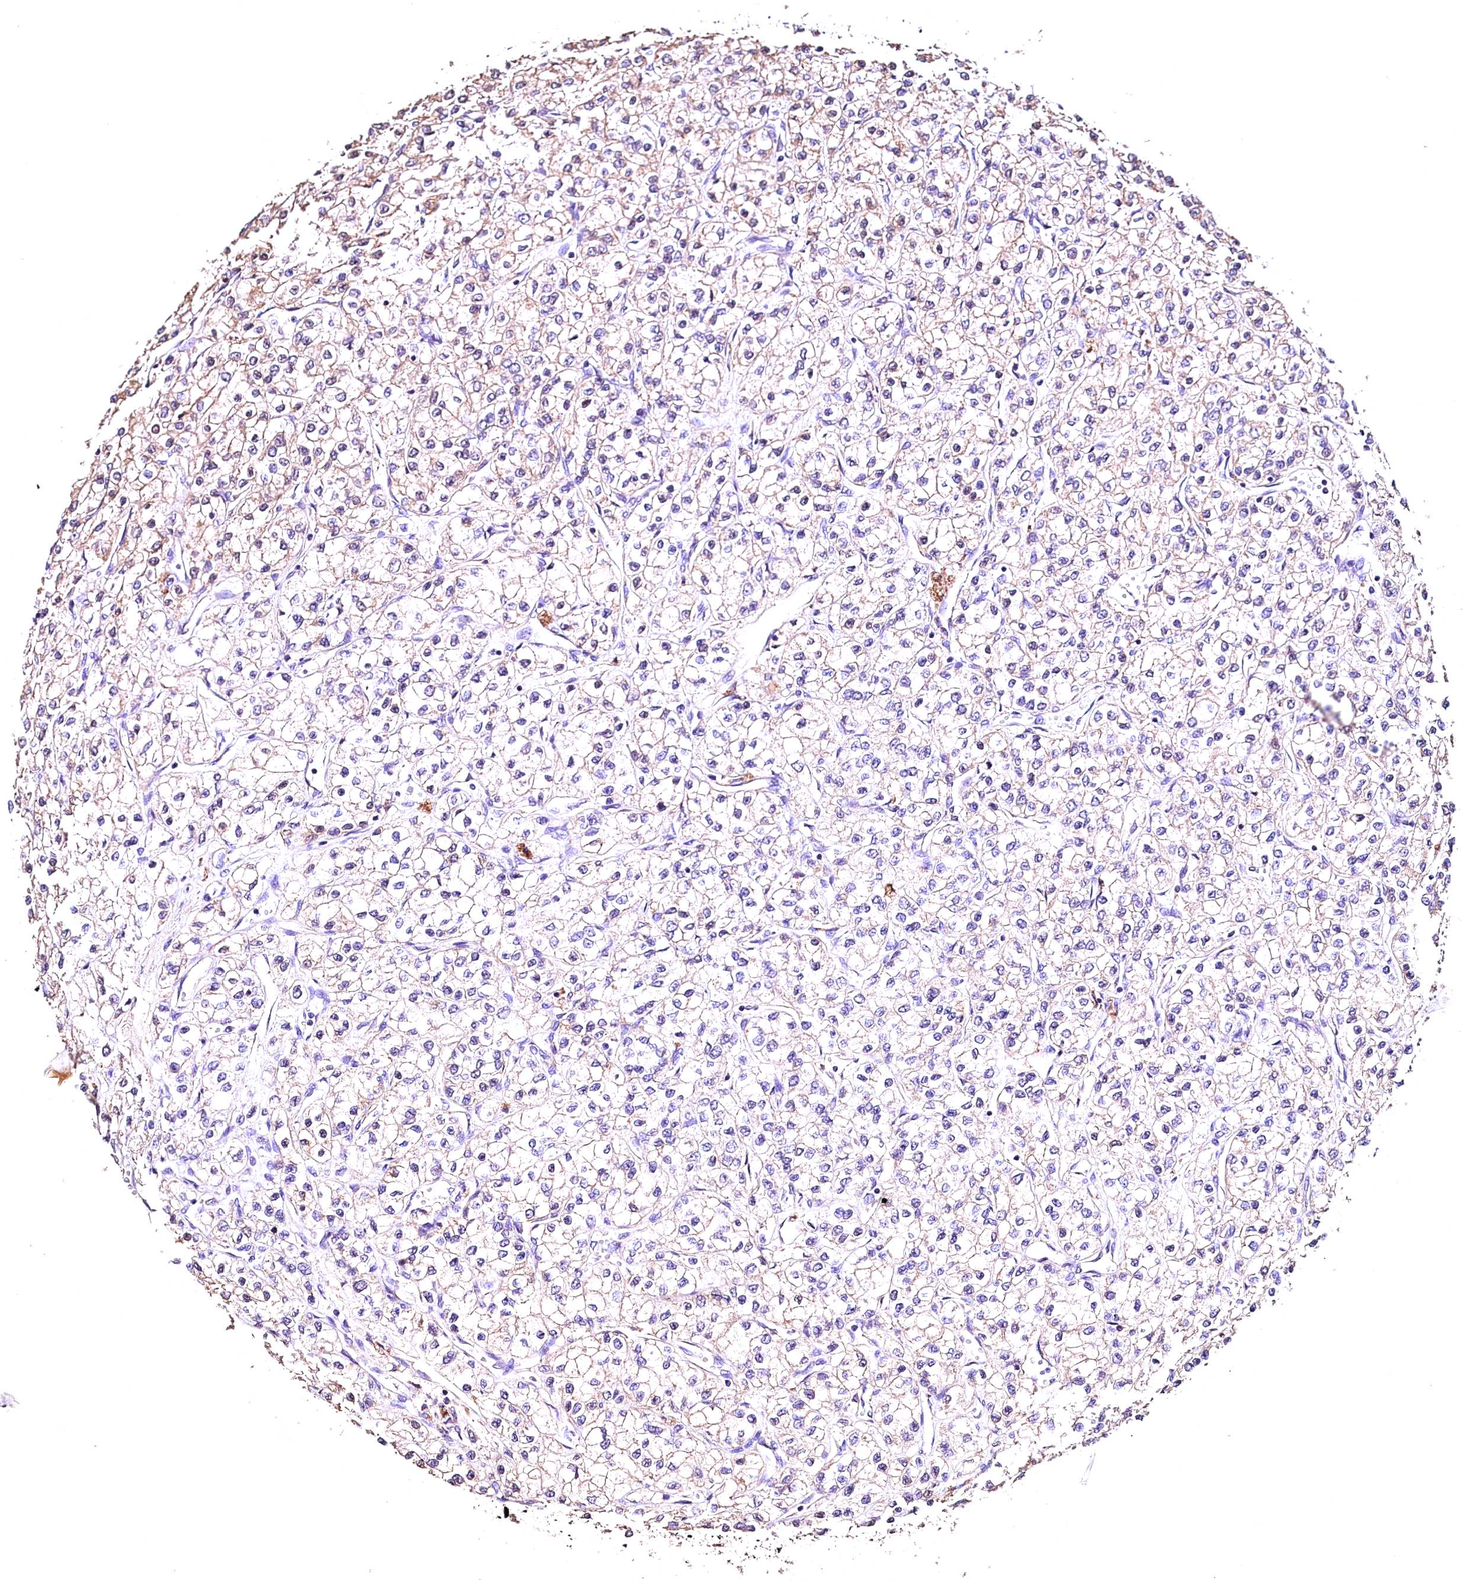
{"staining": {"intensity": "weak", "quantity": "<25%", "location": "cytoplasmic/membranous"}, "tissue": "renal cancer", "cell_type": "Tumor cells", "image_type": "cancer", "snomed": [{"axis": "morphology", "description": "Adenocarcinoma, NOS"}, {"axis": "topography", "description": "Kidney"}], "caption": "High magnification brightfield microscopy of adenocarcinoma (renal) stained with DAB (brown) and counterstained with hematoxylin (blue): tumor cells show no significant staining.", "gene": "OAS3", "patient": {"sex": "male", "age": 80}}